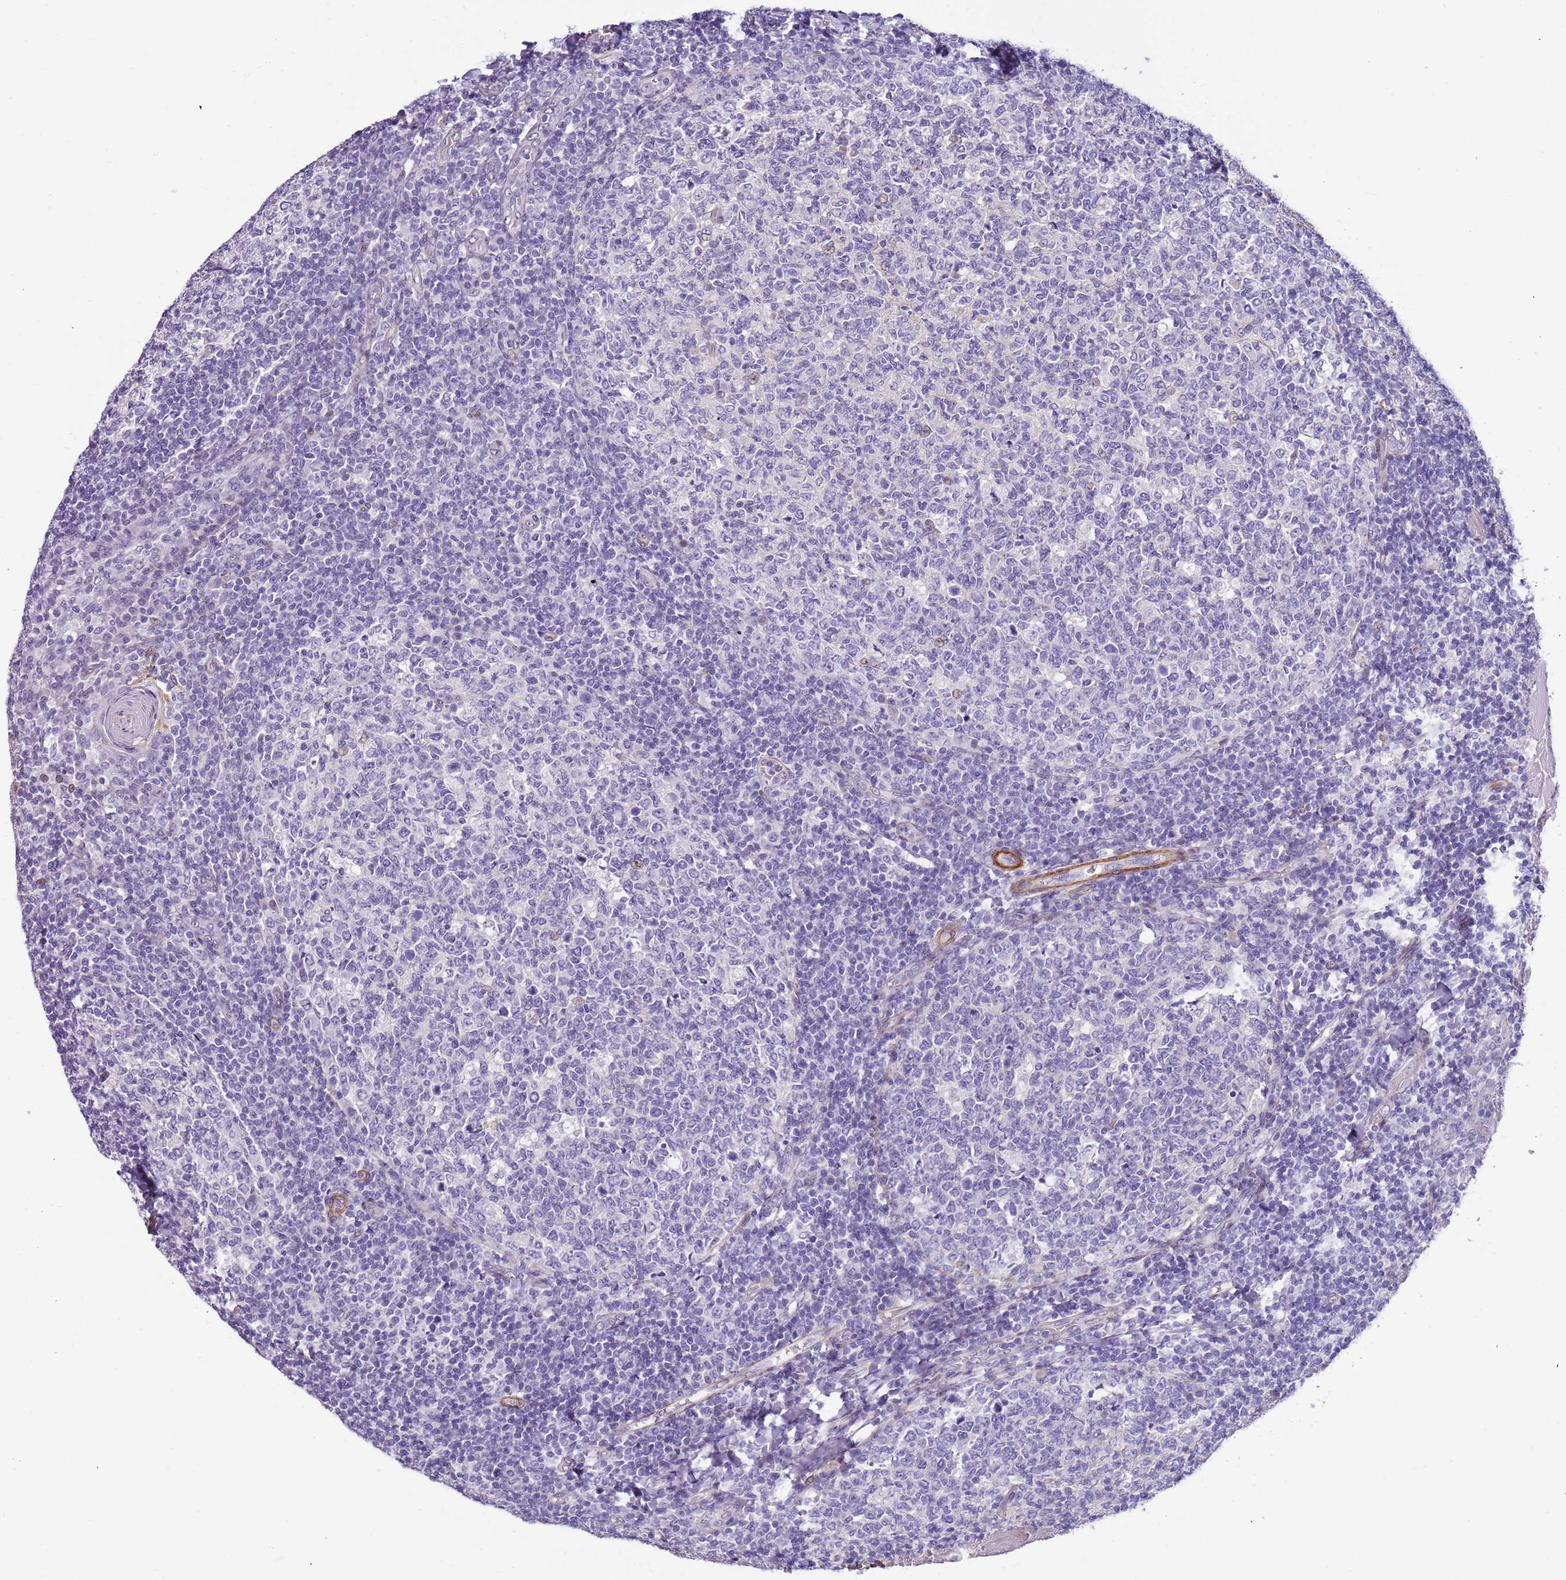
{"staining": {"intensity": "negative", "quantity": "none", "location": "none"}, "tissue": "tonsil", "cell_type": "Germinal center cells", "image_type": "normal", "snomed": [{"axis": "morphology", "description": "Normal tissue, NOS"}, {"axis": "topography", "description": "Tonsil"}], "caption": "This micrograph is of benign tonsil stained with immunohistochemistry (IHC) to label a protein in brown with the nuclei are counter-stained blue. There is no staining in germinal center cells. Nuclei are stained in blue.", "gene": "PLEKHH1", "patient": {"sex": "female", "age": 19}}